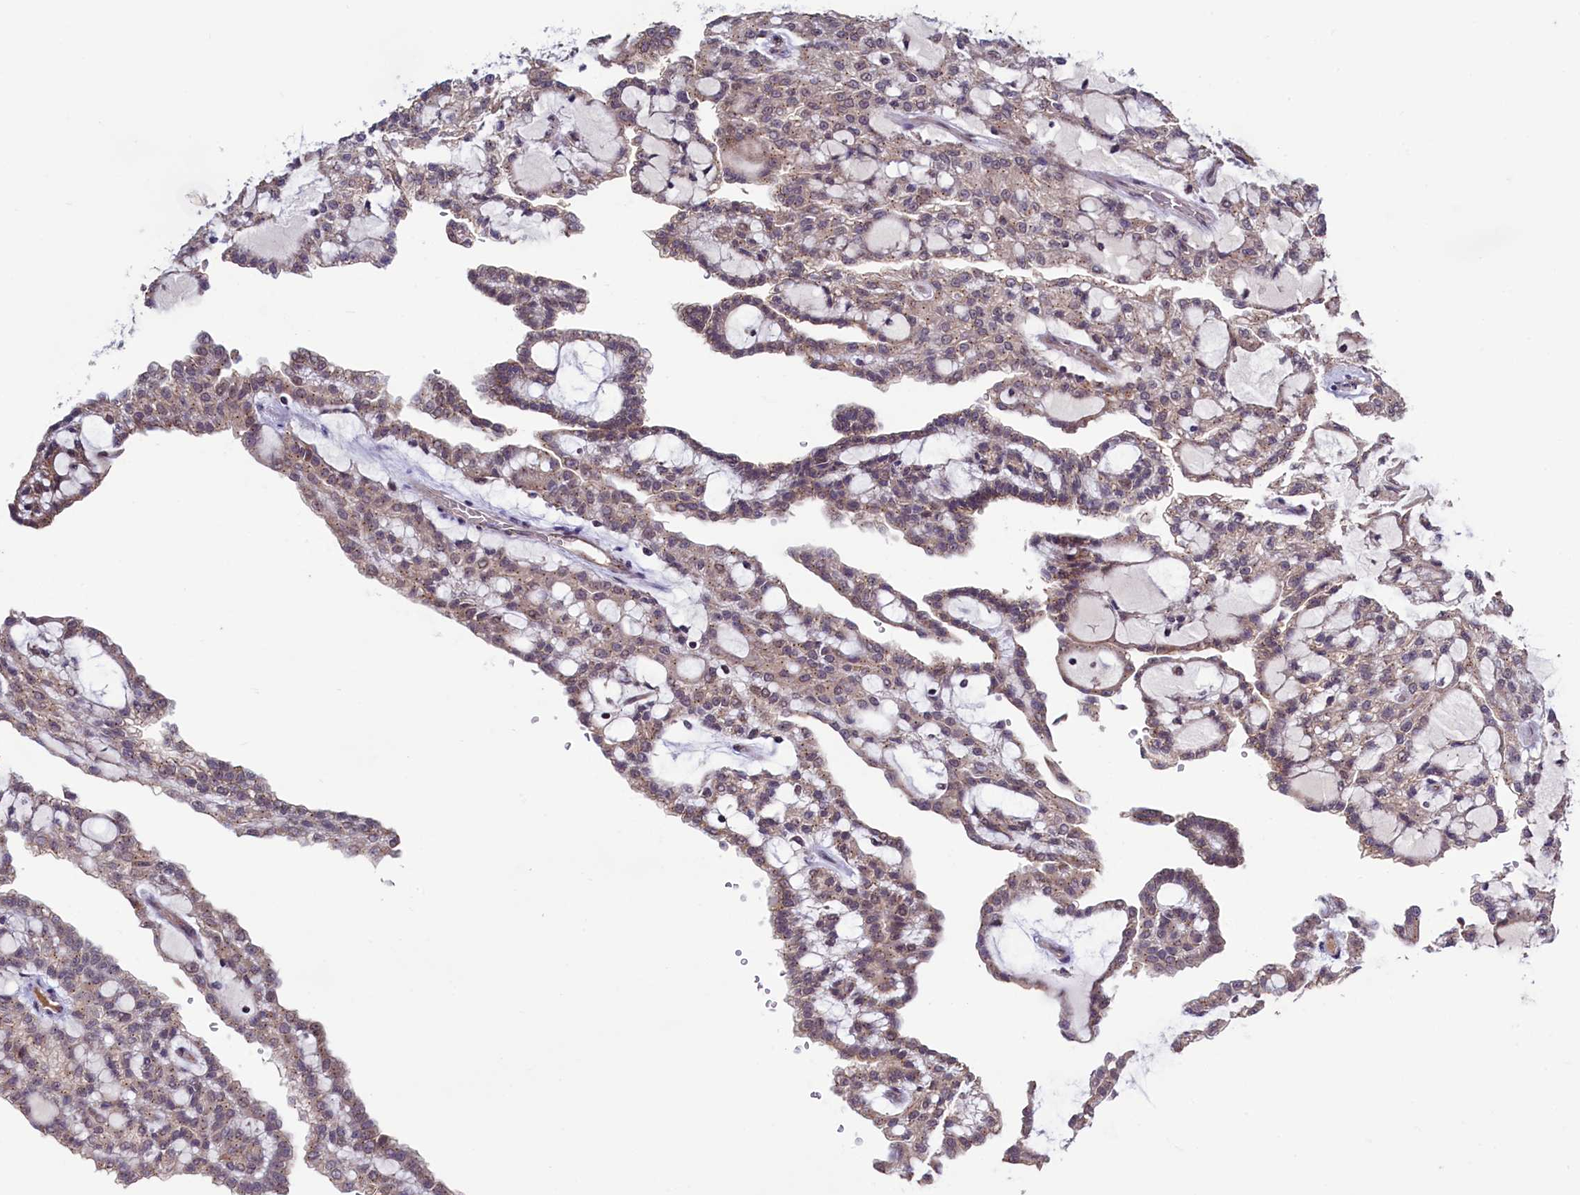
{"staining": {"intensity": "moderate", "quantity": "25%-75%", "location": "cytoplasmic/membranous"}, "tissue": "renal cancer", "cell_type": "Tumor cells", "image_type": "cancer", "snomed": [{"axis": "morphology", "description": "Adenocarcinoma, NOS"}, {"axis": "topography", "description": "Kidney"}], "caption": "An immunohistochemistry histopathology image of neoplastic tissue is shown. Protein staining in brown highlights moderate cytoplasmic/membranous positivity in adenocarcinoma (renal) within tumor cells.", "gene": "SEC24C", "patient": {"sex": "male", "age": 63}}